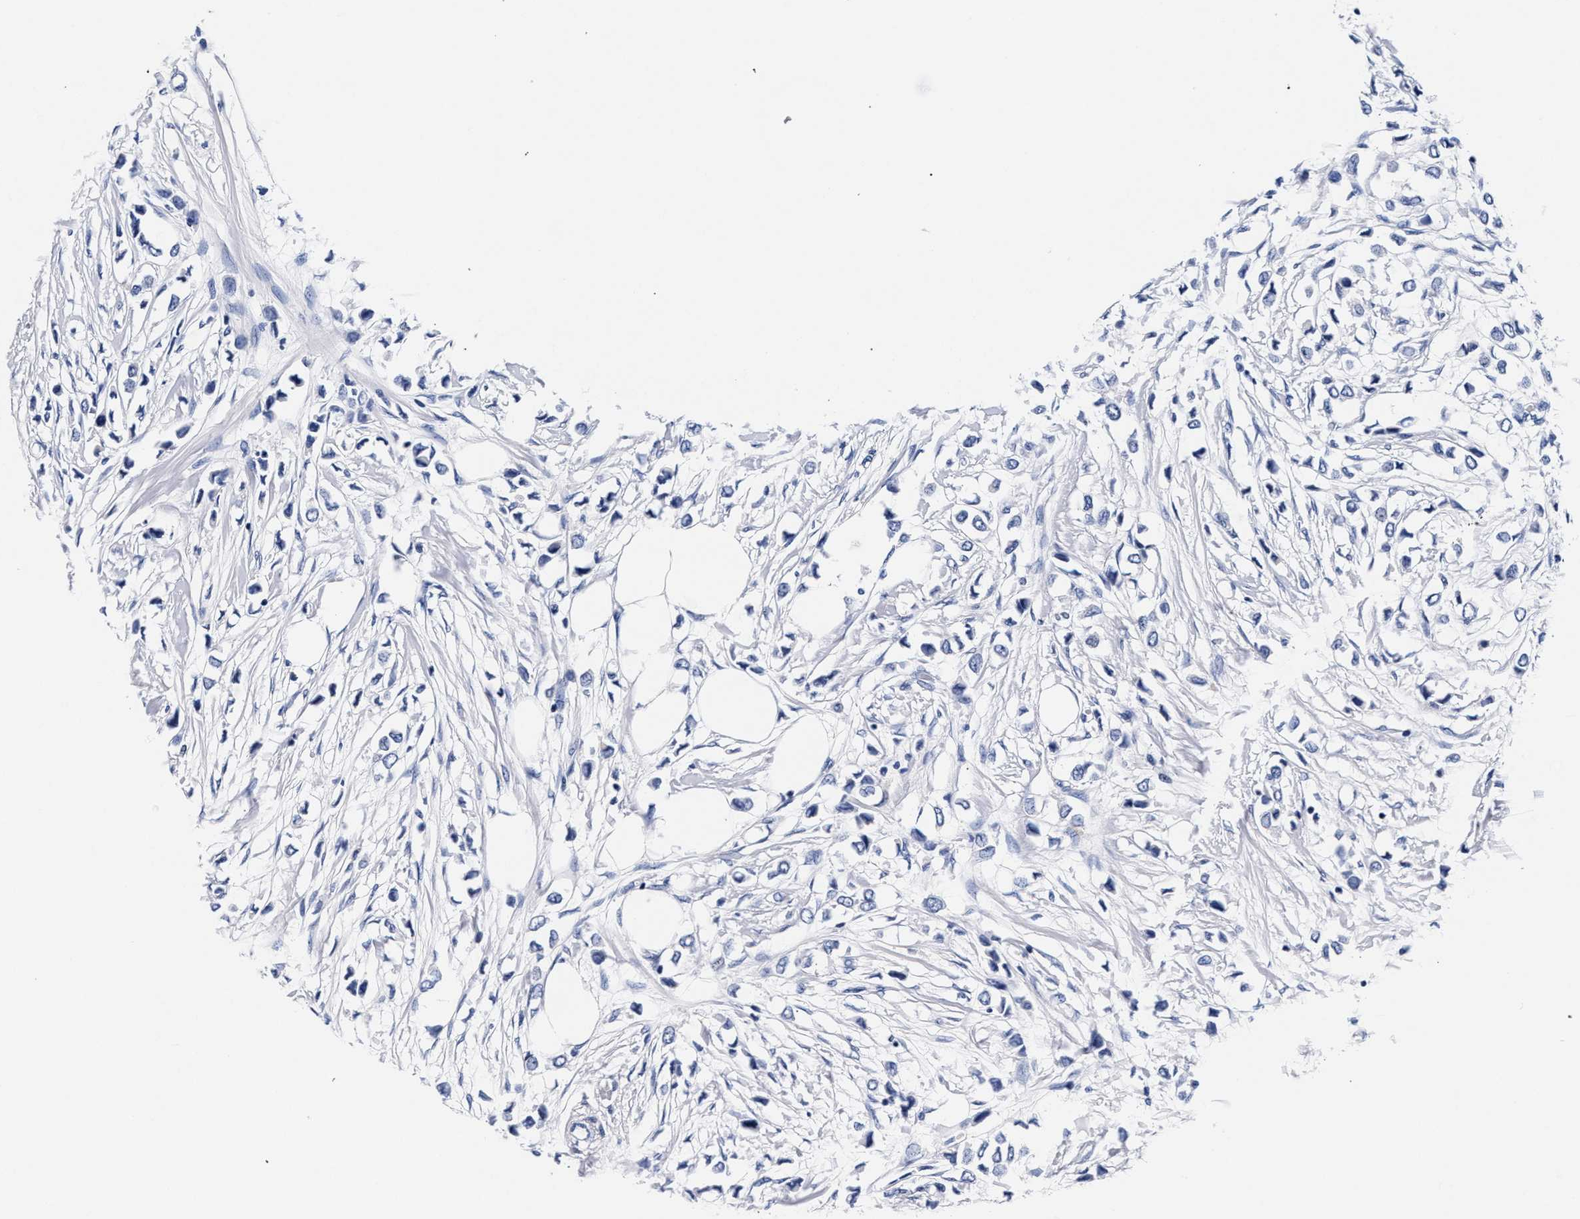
{"staining": {"intensity": "negative", "quantity": "none", "location": "none"}, "tissue": "breast cancer", "cell_type": "Tumor cells", "image_type": "cancer", "snomed": [{"axis": "morphology", "description": "Lobular carcinoma"}, {"axis": "topography", "description": "Breast"}], "caption": "A high-resolution image shows immunohistochemistry staining of lobular carcinoma (breast), which demonstrates no significant positivity in tumor cells.", "gene": "RAB3B", "patient": {"sex": "female", "age": 51}}